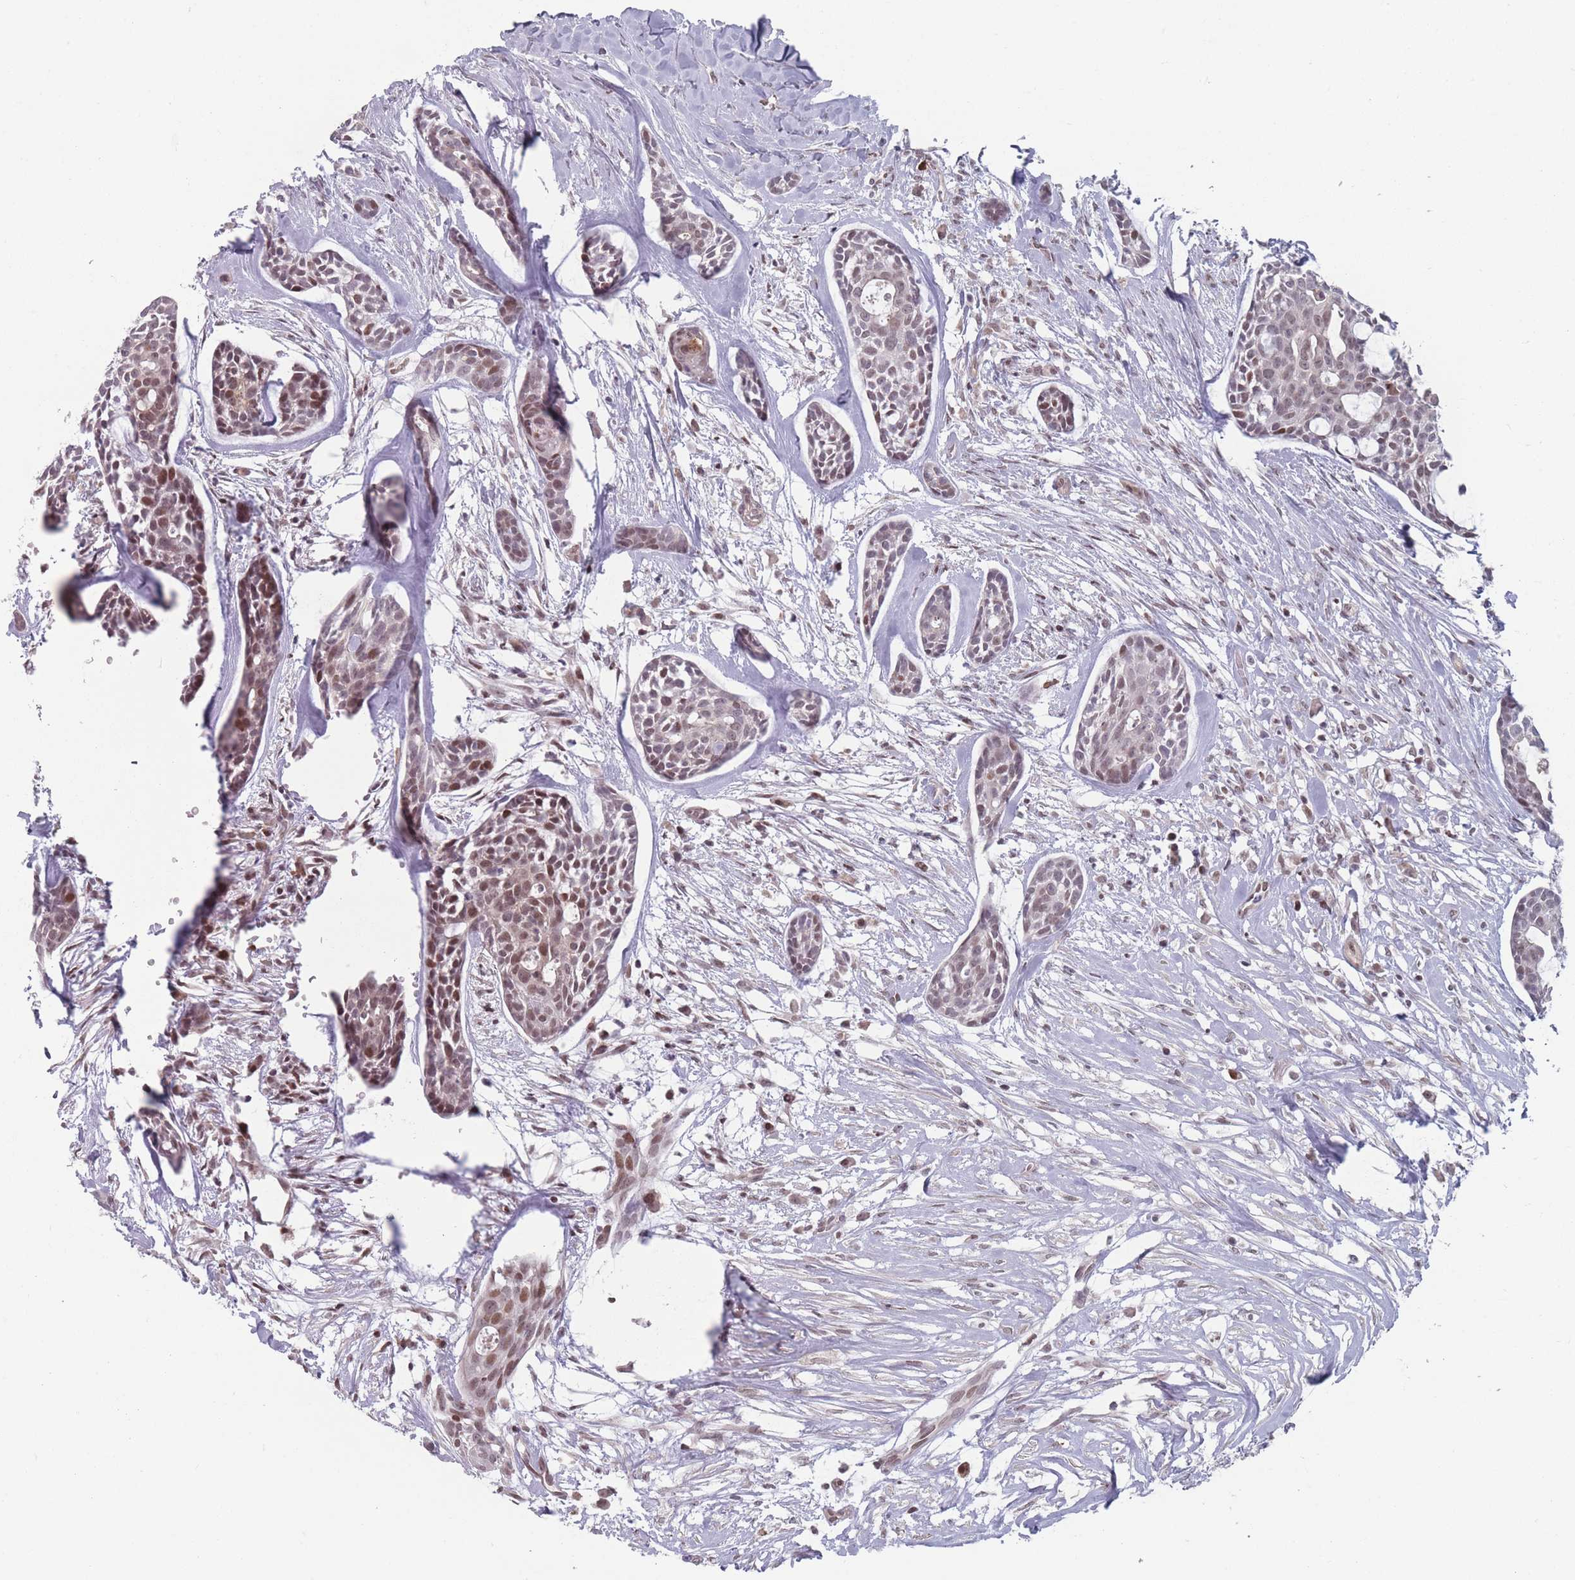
{"staining": {"intensity": "moderate", "quantity": ">75%", "location": "nuclear"}, "tissue": "head and neck cancer", "cell_type": "Tumor cells", "image_type": "cancer", "snomed": [{"axis": "morphology", "description": "Adenocarcinoma, NOS"}, {"axis": "topography", "description": "Subcutis"}, {"axis": "topography", "description": "Head-Neck"}], "caption": "Immunohistochemical staining of head and neck cancer exhibits medium levels of moderate nuclear protein positivity in approximately >75% of tumor cells.", "gene": "SH3BGRL2", "patient": {"sex": "female", "age": 73}}